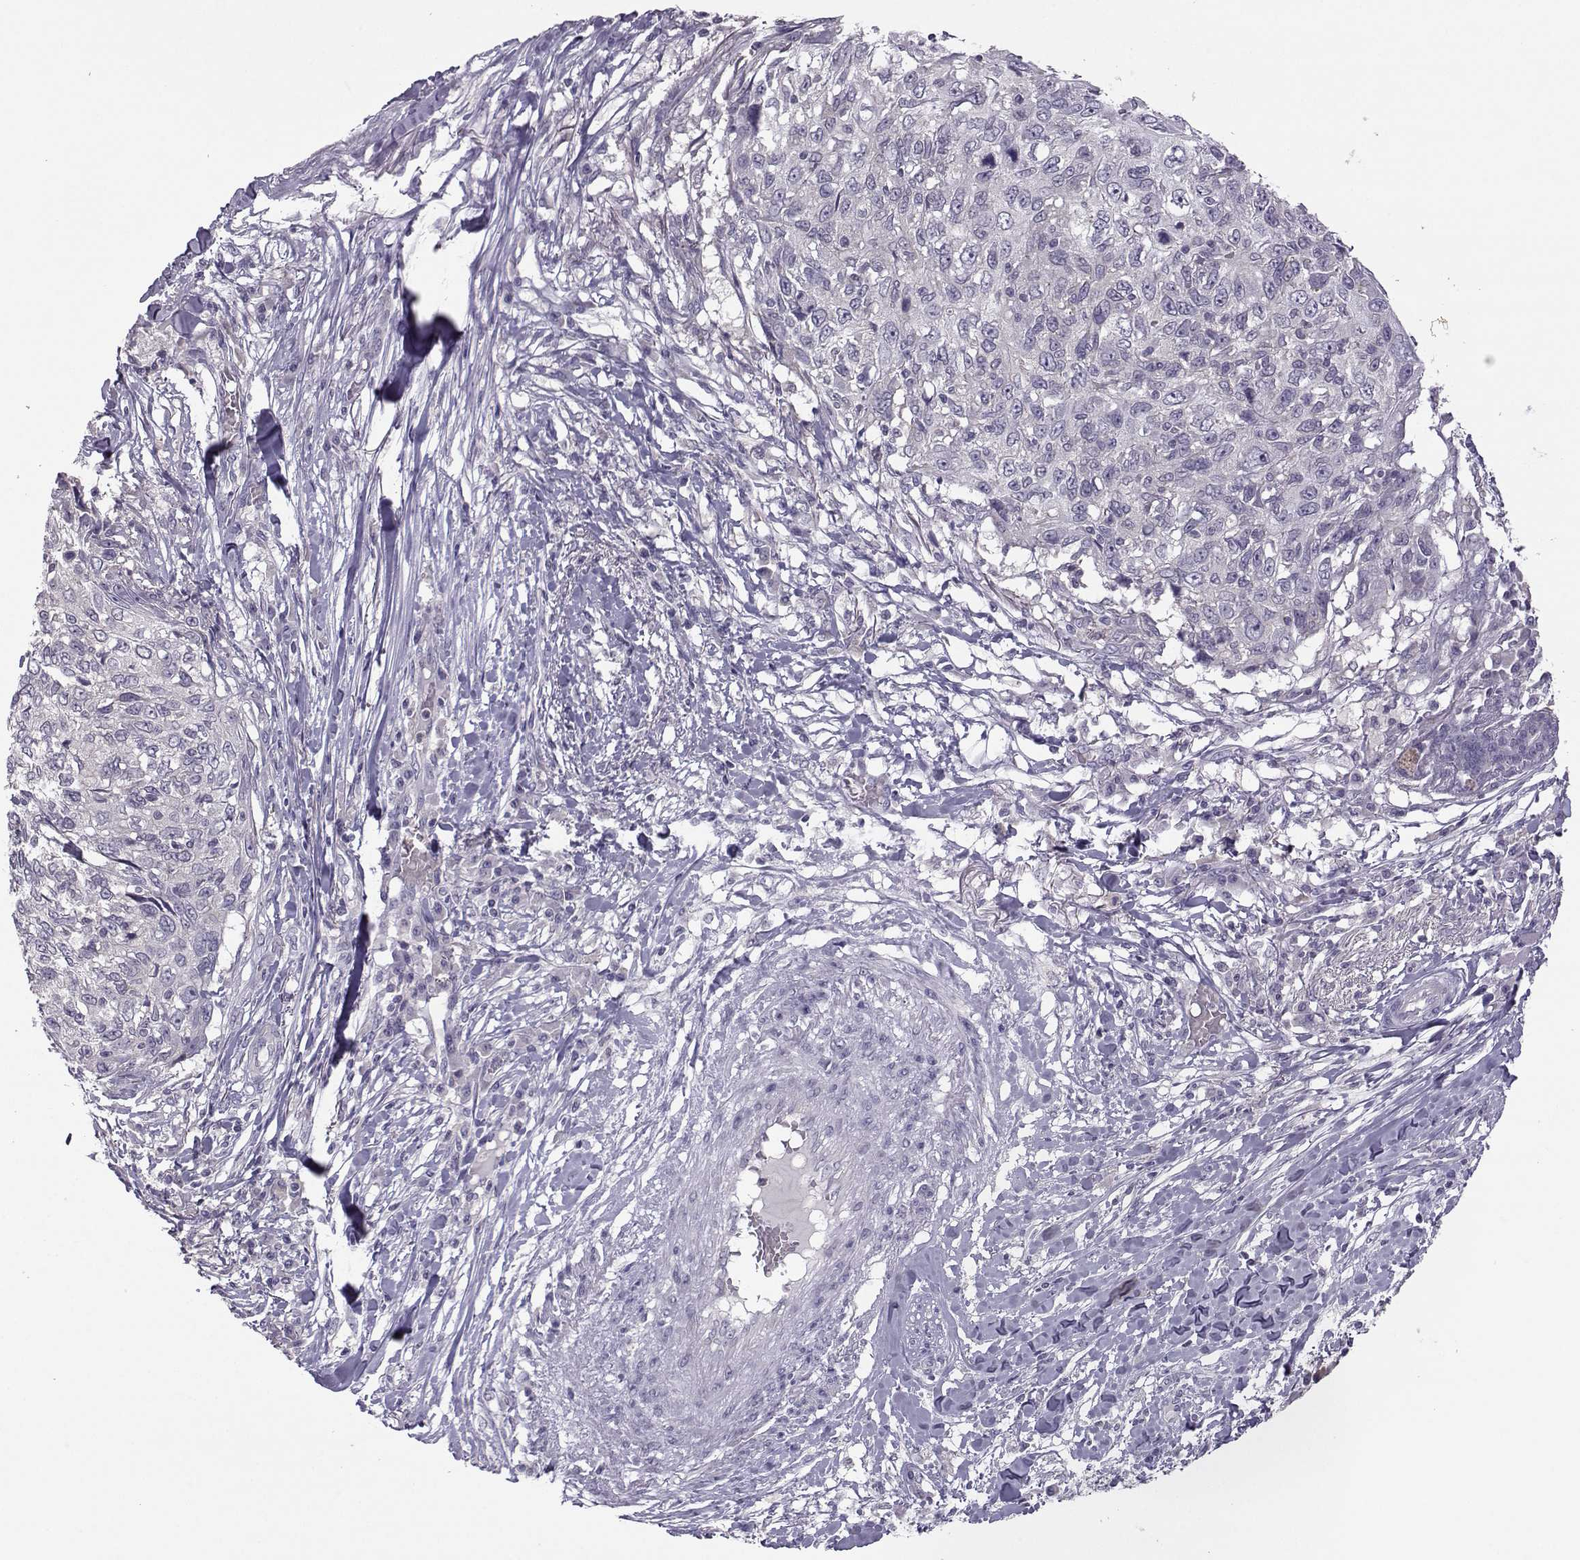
{"staining": {"intensity": "negative", "quantity": "none", "location": "none"}, "tissue": "skin cancer", "cell_type": "Tumor cells", "image_type": "cancer", "snomed": [{"axis": "morphology", "description": "Squamous cell carcinoma, NOS"}, {"axis": "topography", "description": "Skin"}], "caption": "Human skin squamous cell carcinoma stained for a protein using IHC reveals no expression in tumor cells.", "gene": "FCAMR", "patient": {"sex": "male", "age": 92}}